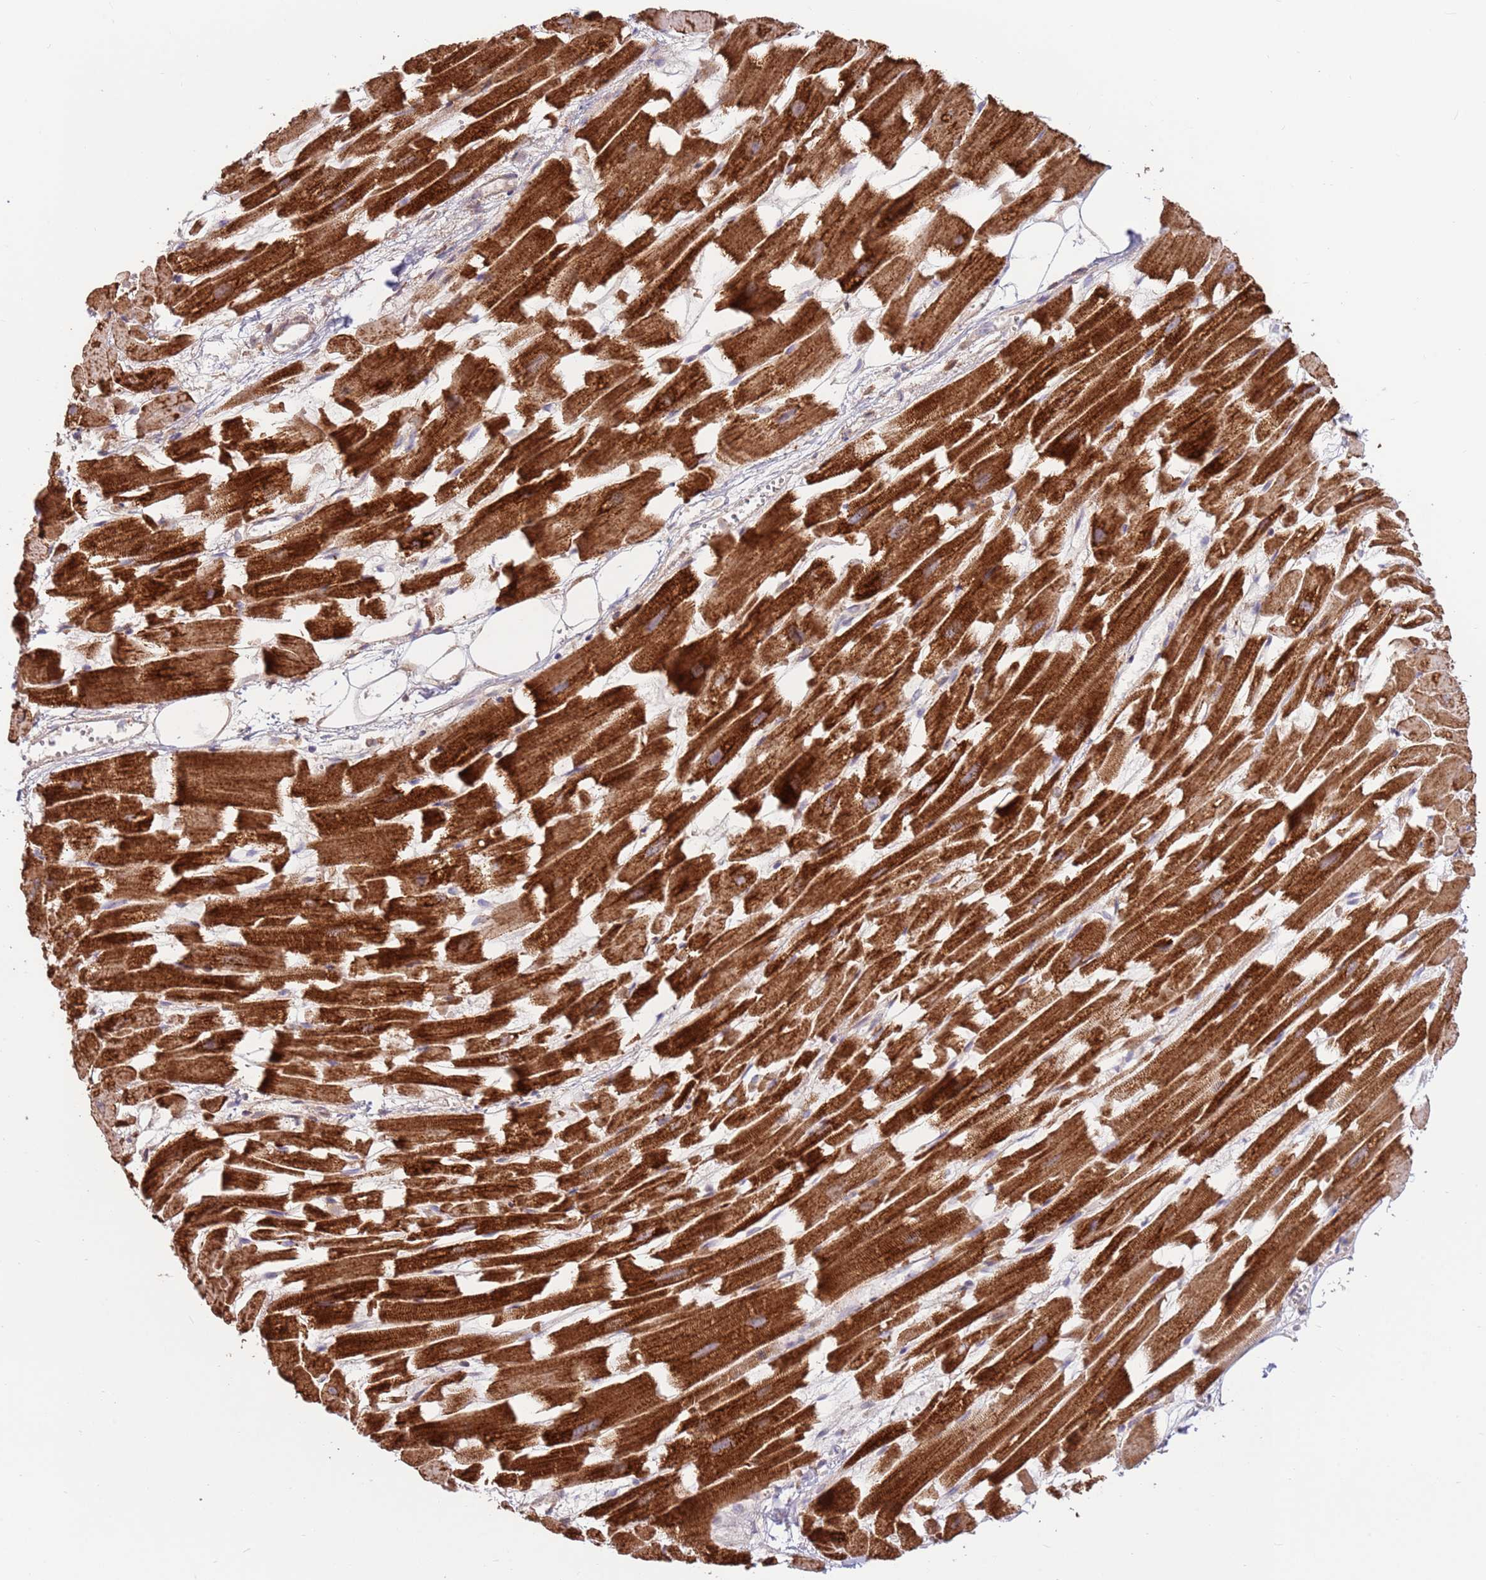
{"staining": {"intensity": "strong", "quantity": ">75%", "location": "cytoplasmic/membranous"}, "tissue": "heart muscle", "cell_type": "Cardiomyocytes", "image_type": "normal", "snomed": [{"axis": "morphology", "description": "Normal tissue, NOS"}, {"axis": "topography", "description": "Heart"}], "caption": "This image demonstrates immunohistochemistry (IHC) staining of unremarkable heart muscle, with high strong cytoplasmic/membranous positivity in approximately >75% of cardiomyocytes.", "gene": "EVA1B", "patient": {"sex": "female", "age": 64}}